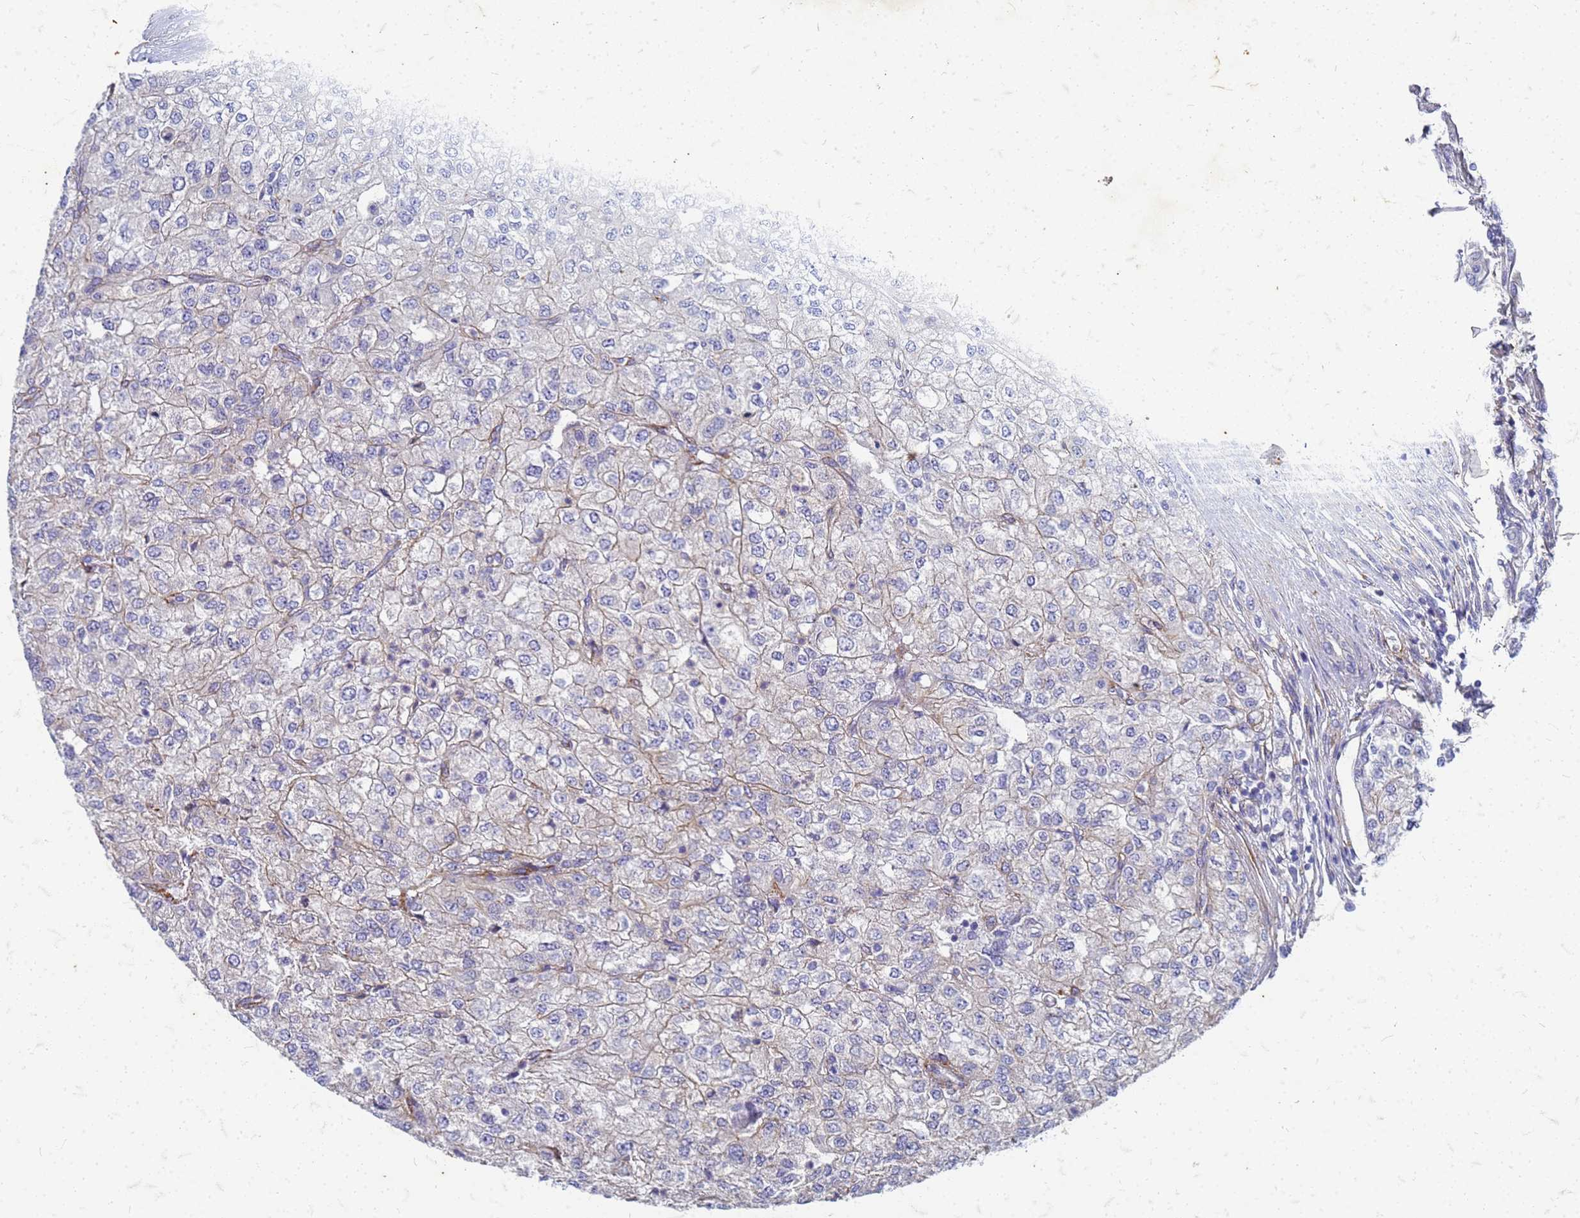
{"staining": {"intensity": "negative", "quantity": "none", "location": "none"}, "tissue": "renal cancer", "cell_type": "Tumor cells", "image_type": "cancer", "snomed": [{"axis": "morphology", "description": "Adenocarcinoma, NOS"}, {"axis": "topography", "description": "Kidney"}], "caption": "Immunohistochemistry (IHC) of human adenocarcinoma (renal) demonstrates no staining in tumor cells.", "gene": "TRIM64B", "patient": {"sex": "female", "age": 54}}